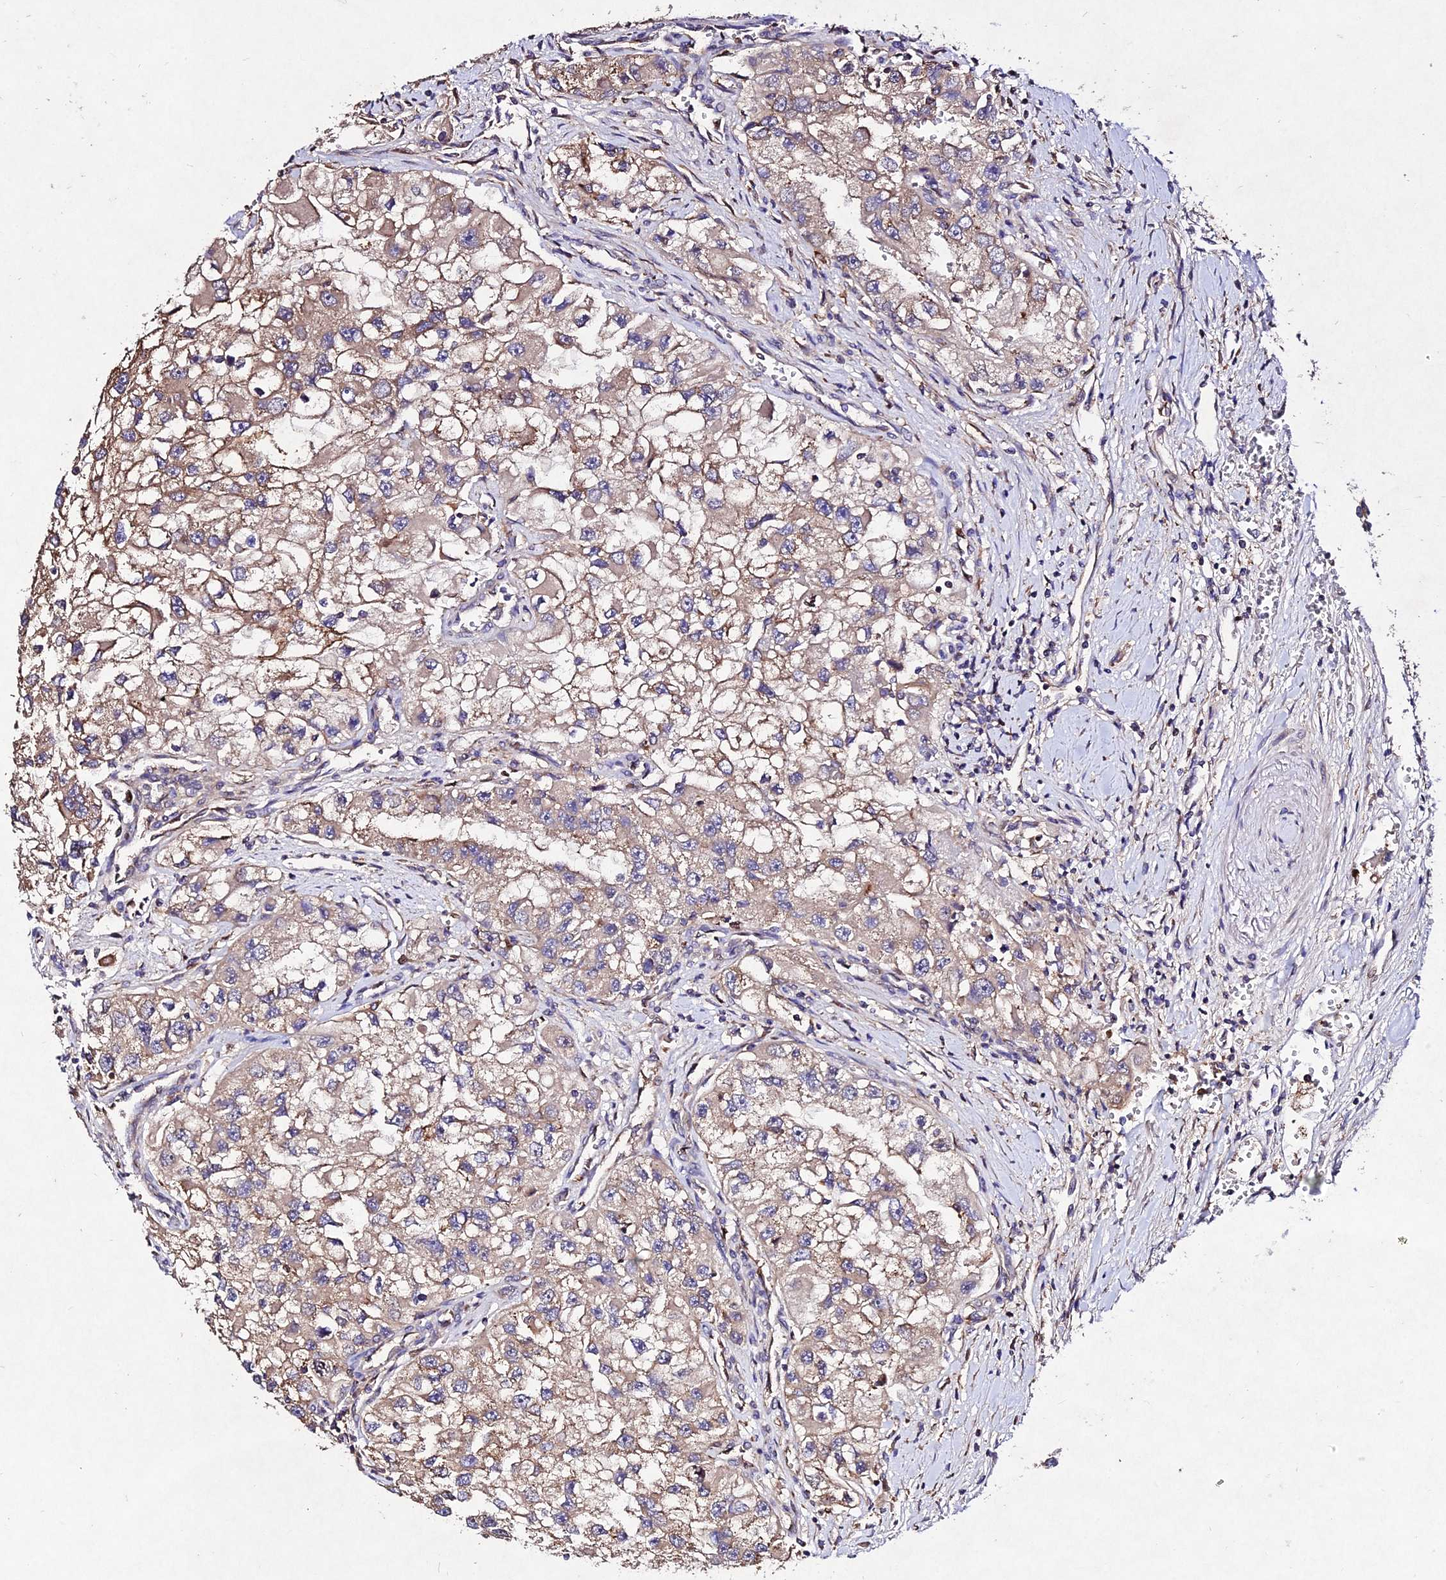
{"staining": {"intensity": "moderate", "quantity": ">75%", "location": "cytoplasmic/membranous"}, "tissue": "renal cancer", "cell_type": "Tumor cells", "image_type": "cancer", "snomed": [{"axis": "morphology", "description": "Adenocarcinoma, NOS"}, {"axis": "topography", "description": "Kidney"}], "caption": "Human renal adenocarcinoma stained with a protein marker shows moderate staining in tumor cells.", "gene": "AP3M2", "patient": {"sex": "male", "age": 63}}